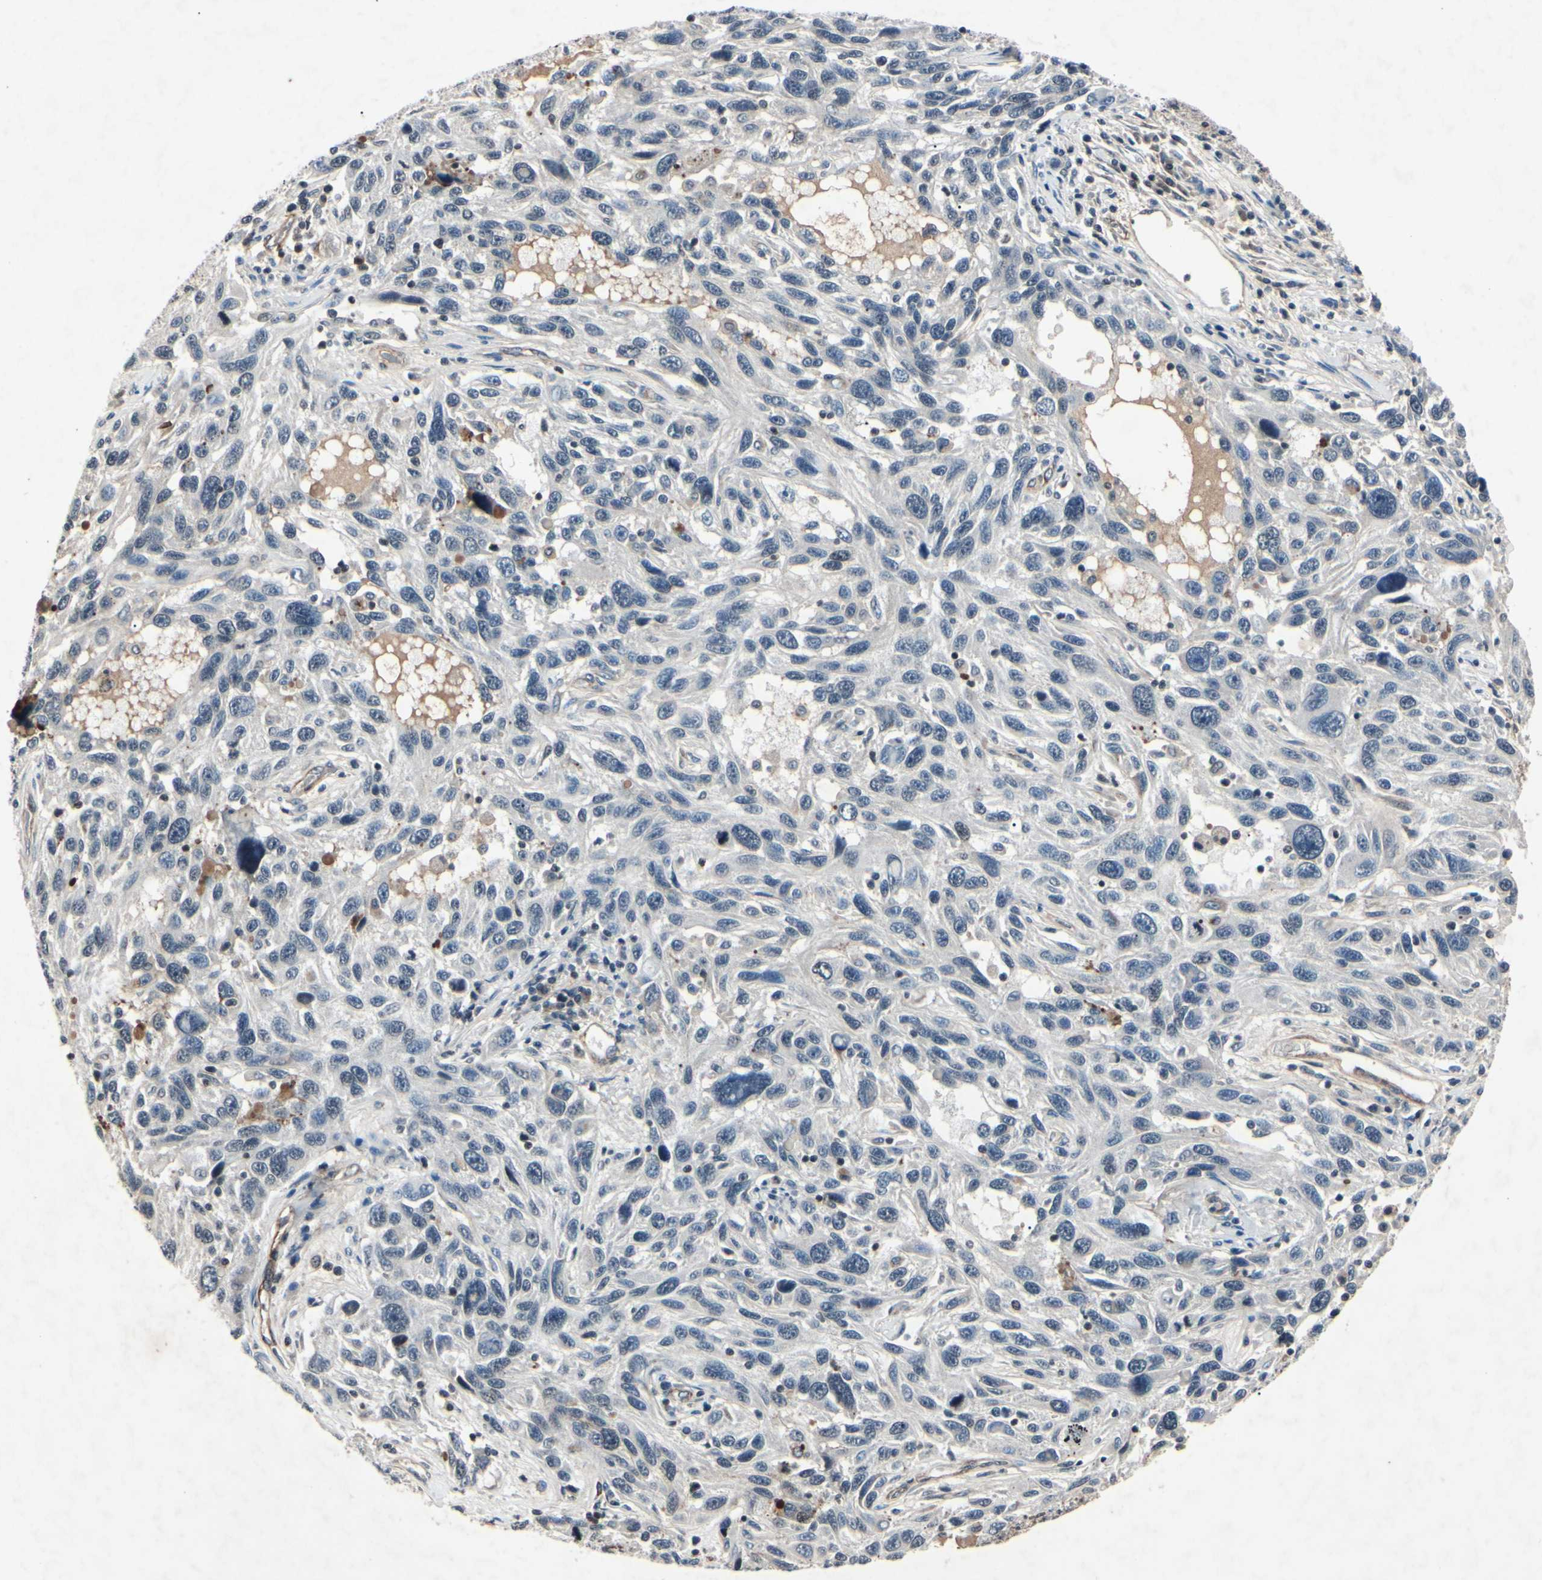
{"staining": {"intensity": "negative", "quantity": "none", "location": "none"}, "tissue": "melanoma", "cell_type": "Tumor cells", "image_type": "cancer", "snomed": [{"axis": "morphology", "description": "Malignant melanoma, NOS"}, {"axis": "topography", "description": "Skin"}], "caption": "High magnification brightfield microscopy of melanoma stained with DAB (3,3'-diaminobenzidine) (brown) and counterstained with hematoxylin (blue): tumor cells show no significant staining.", "gene": "AEBP1", "patient": {"sex": "male", "age": 53}}